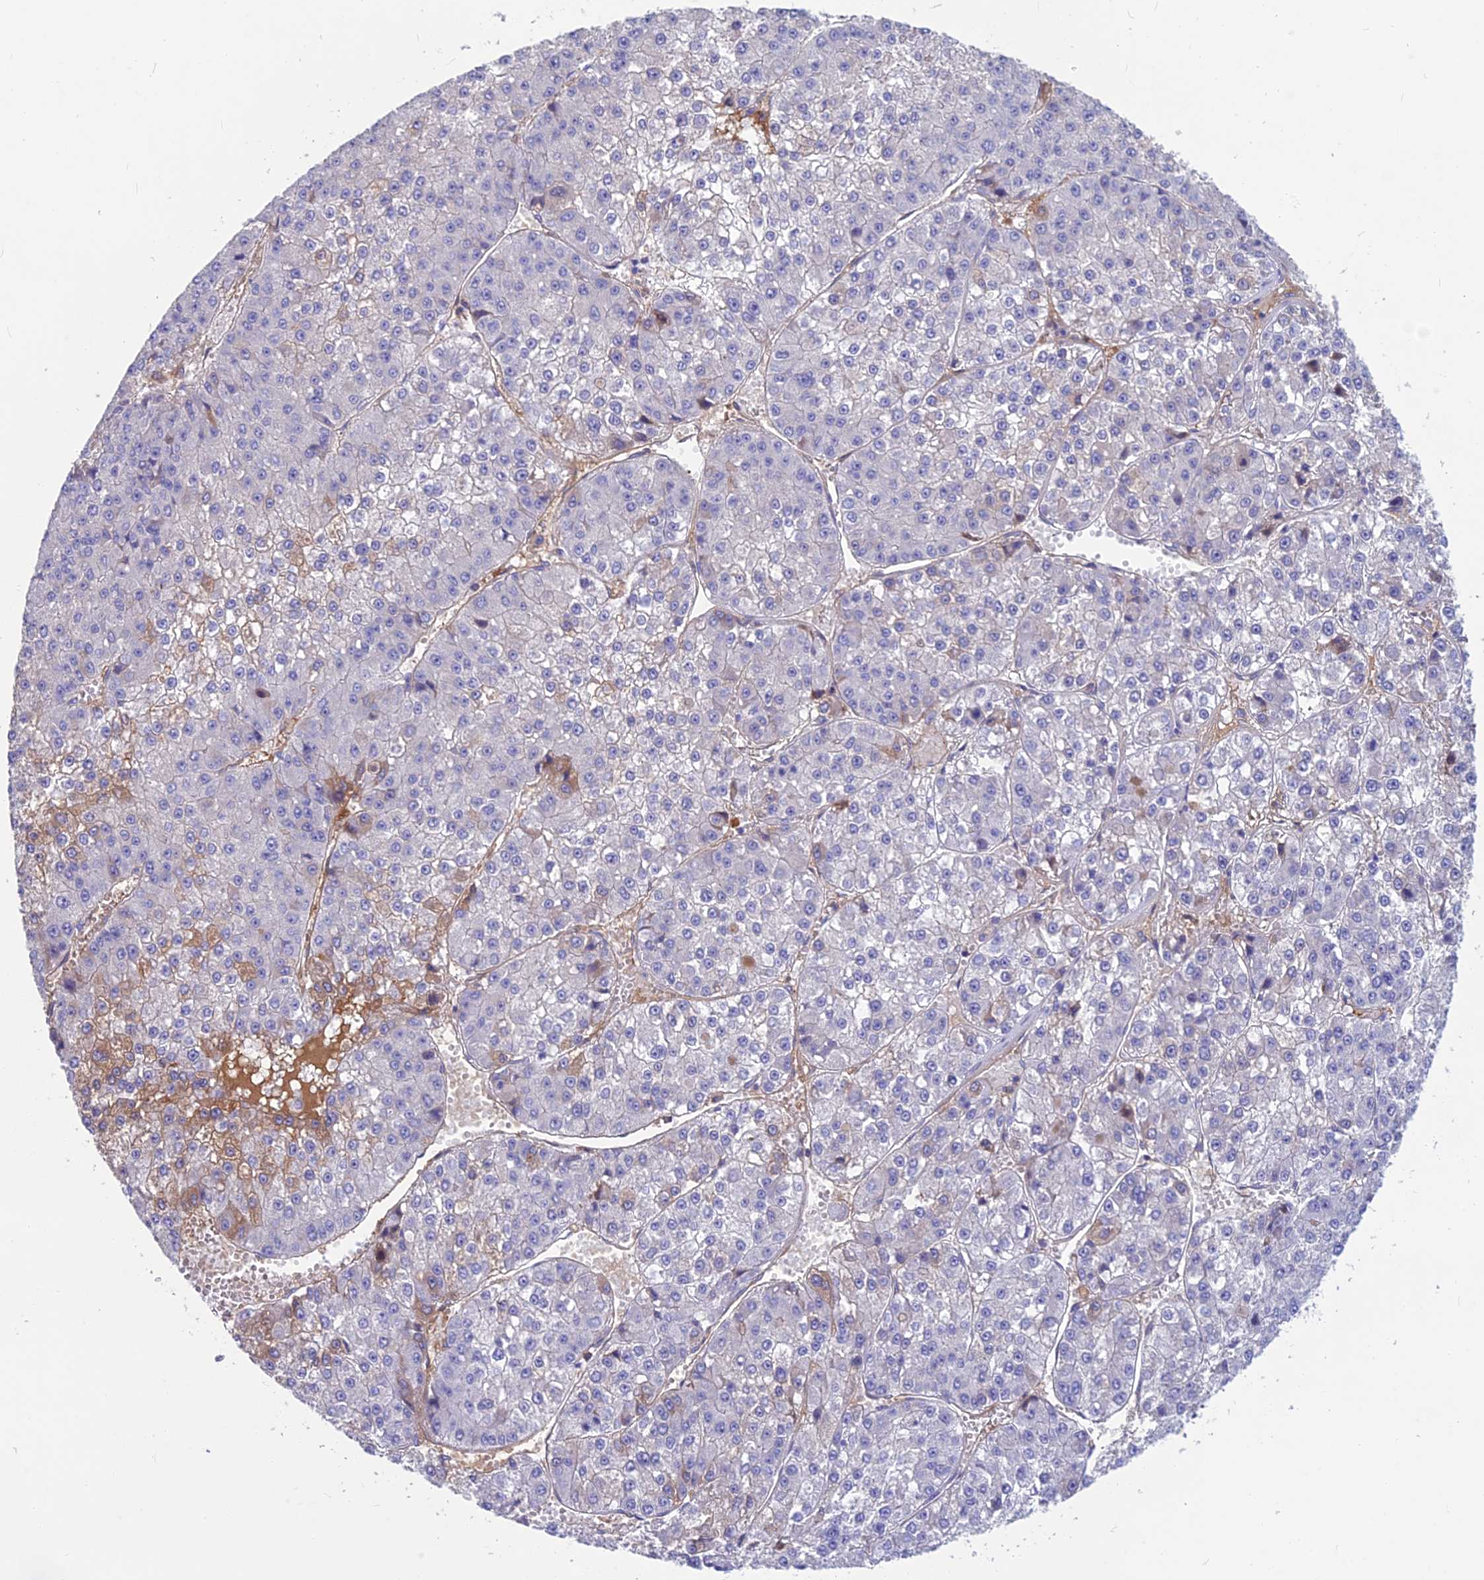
{"staining": {"intensity": "weak", "quantity": "25%-75%", "location": "cytoplasmic/membranous"}, "tissue": "liver cancer", "cell_type": "Tumor cells", "image_type": "cancer", "snomed": [{"axis": "morphology", "description": "Carcinoma, Hepatocellular, NOS"}, {"axis": "topography", "description": "Liver"}], "caption": "A low amount of weak cytoplasmic/membranous expression is identified in about 25%-75% of tumor cells in liver hepatocellular carcinoma tissue. The staining was performed using DAB (3,3'-diaminobenzidine), with brown indicating positive protein expression. Nuclei are stained blue with hematoxylin.", "gene": "SNAP91", "patient": {"sex": "female", "age": 73}}